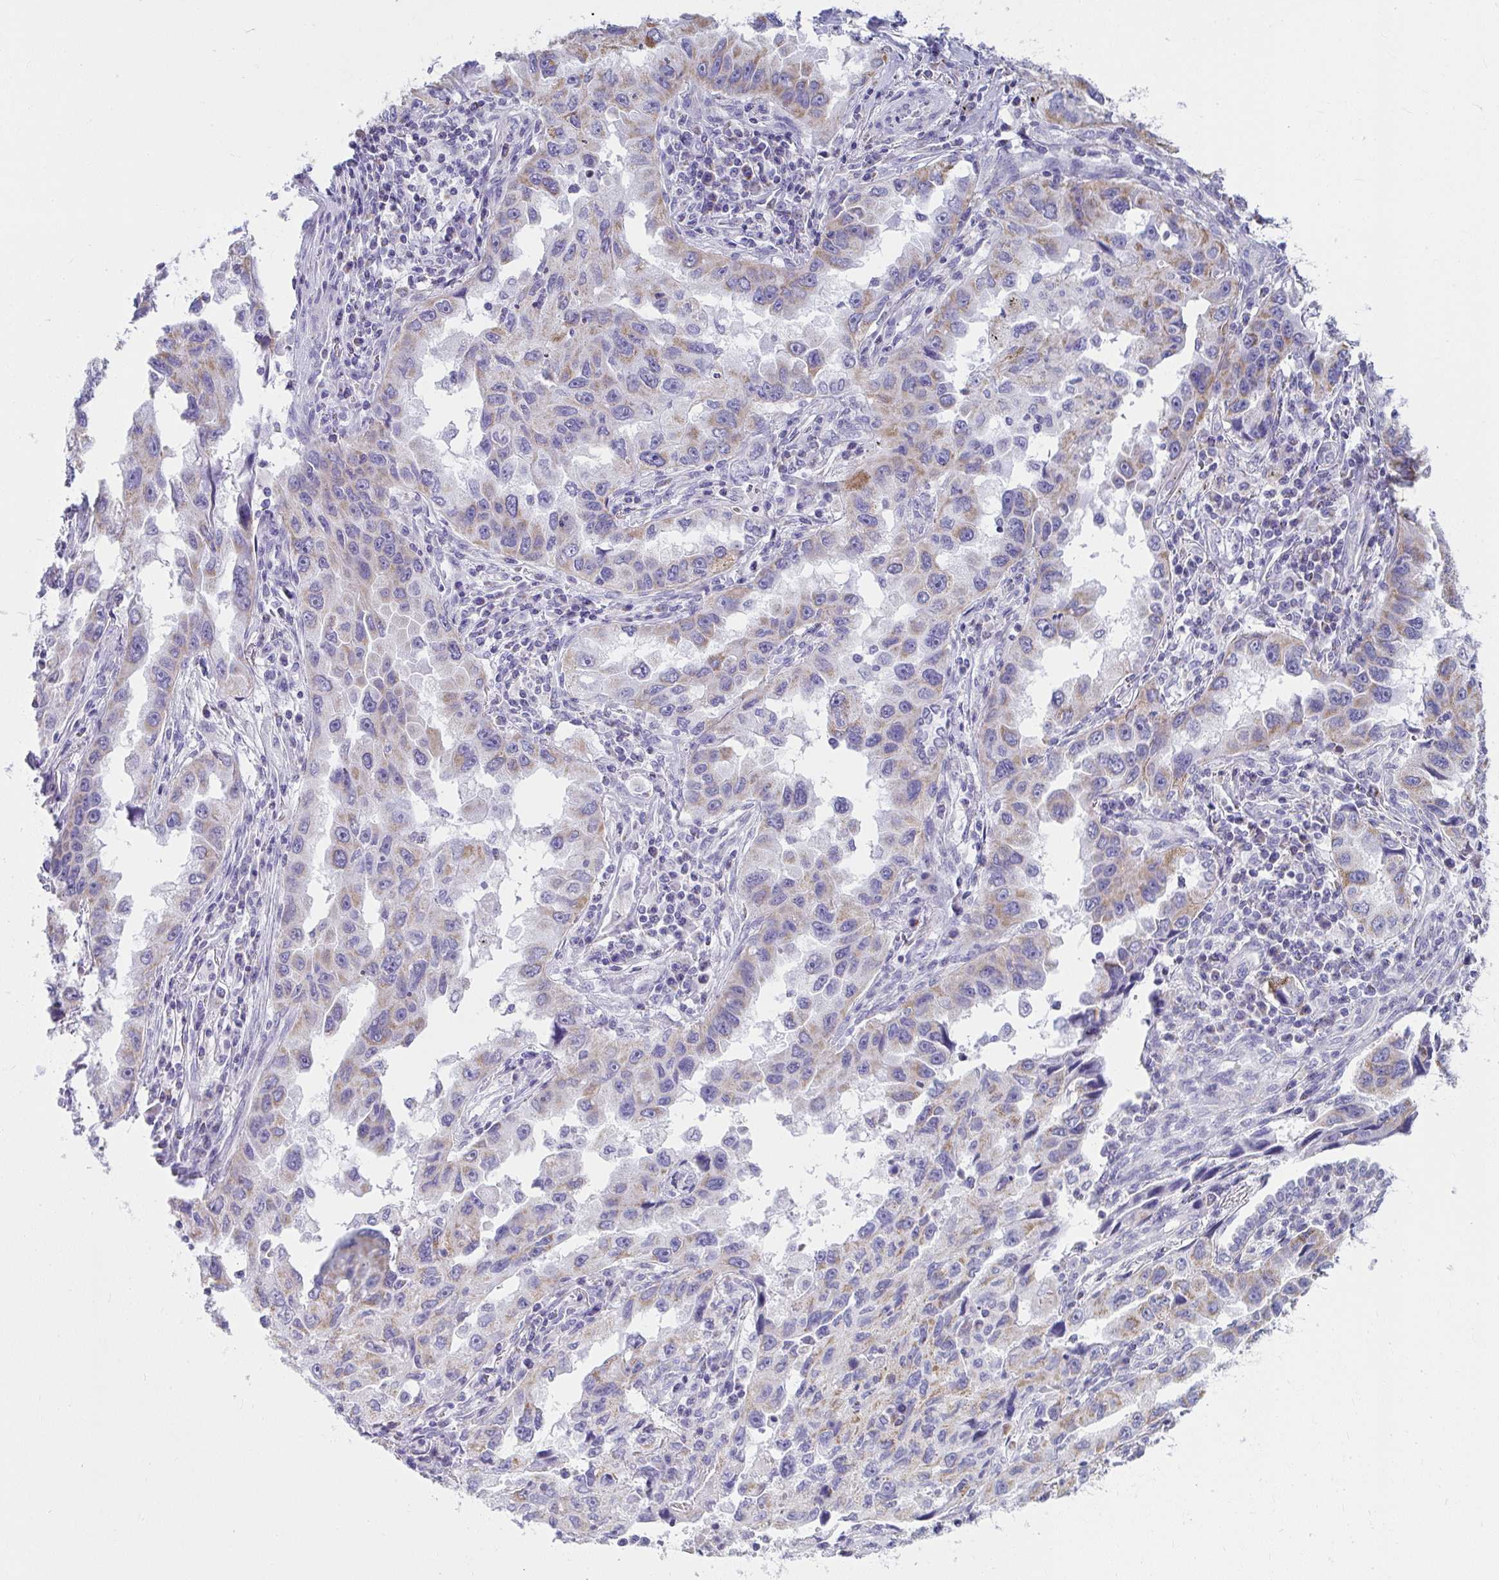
{"staining": {"intensity": "weak", "quantity": "25%-75%", "location": "cytoplasmic/membranous"}, "tissue": "lung cancer", "cell_type": "Tumor cells", "image_type": "cancer", "snomed": [{"axis": "morphology", "description": "Adenocarcinoma, NOS"}, {"axis": "topography", "description": "Lung"}], "caption": "The micrograph shows a brown stain indicating the presence of a protein in the cytoplasmic/membranous of tumor cells in lung adenocarcinoma. (DAB = brown stain, brightfield microscopy at high magnification).", "gene": "SLC6A1", "patient": {"sex": "female", "age": 73}}